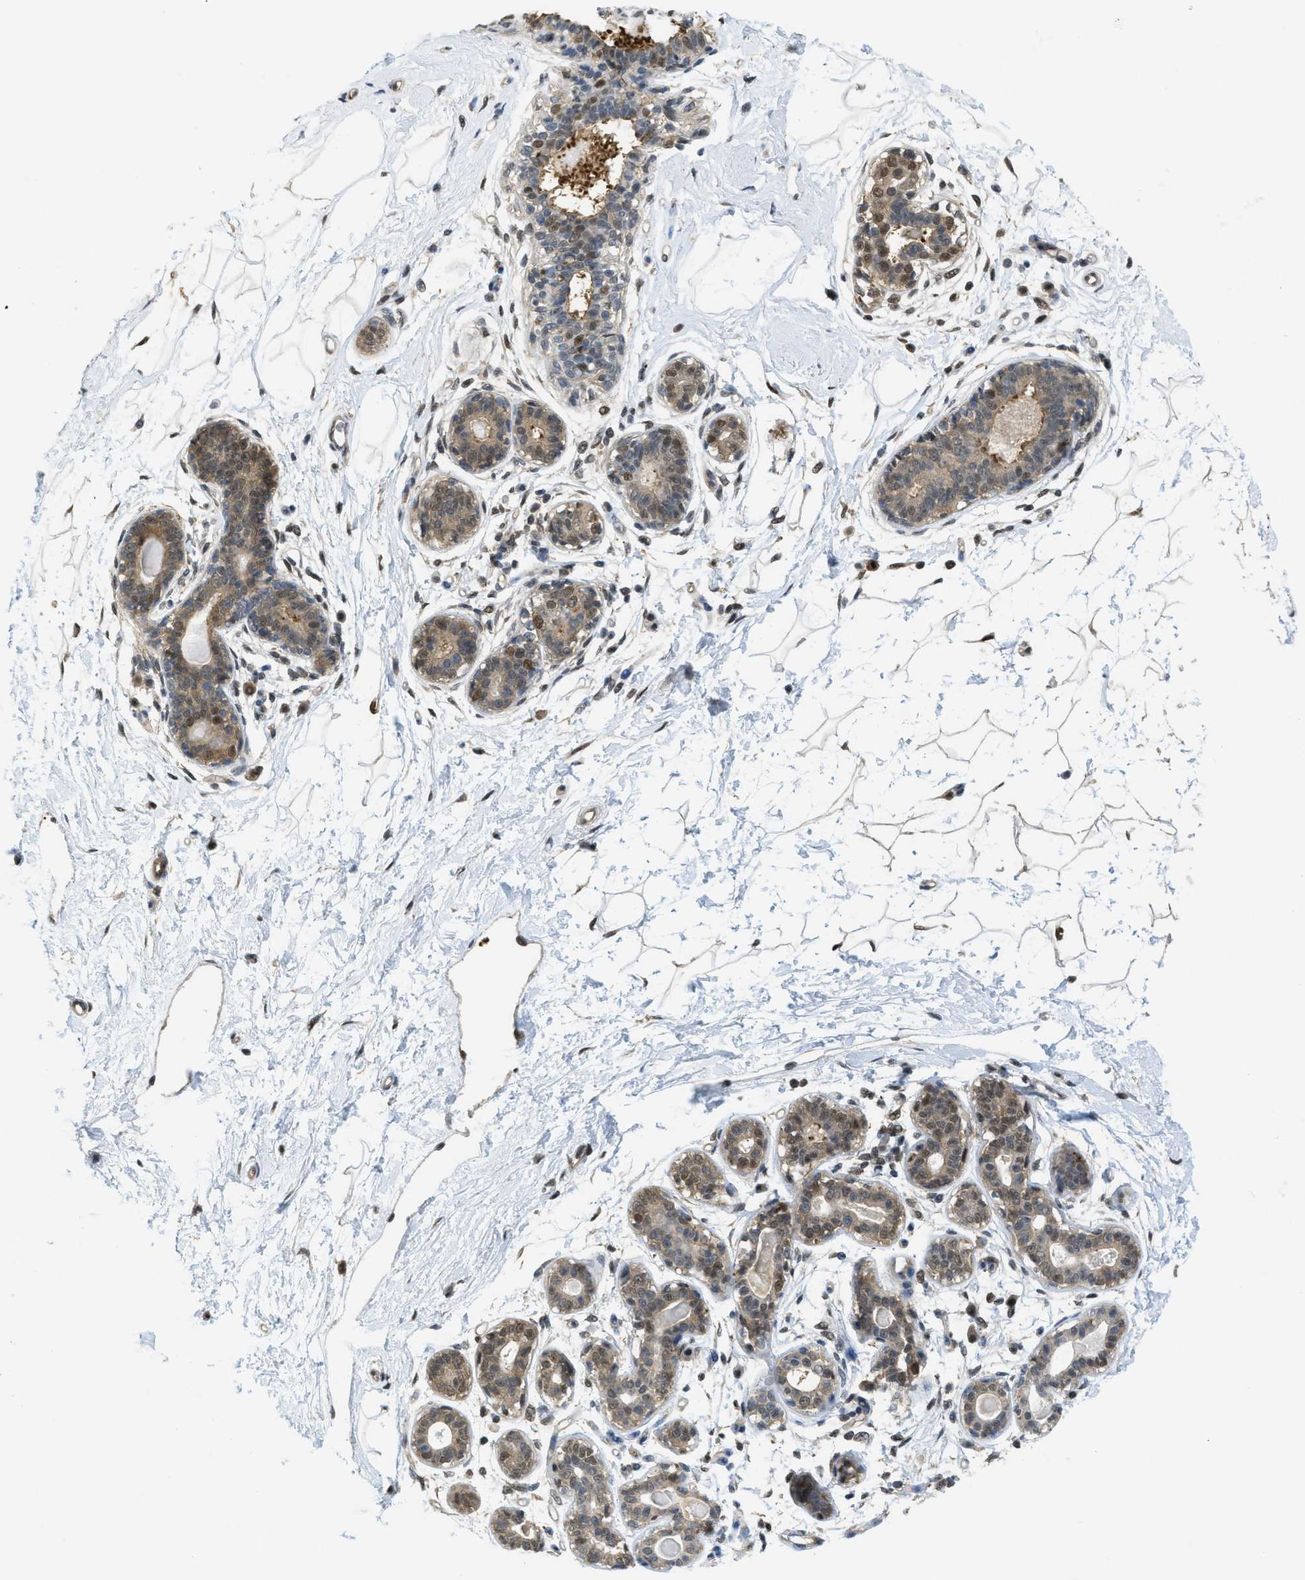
{"staining": {"intensity": "moderate", "quantity": ">75%", "location": "cytoplasmic/membranous,nuclear"}, "tissue": "breast", "cell_type": "Adipocytes", "image_type": "normal", "snomed": [{"axis": "morphology", "description": "Normal tissue, NOS"}, {"axis": "topography", "description": "Breast"}], "caption": "Human breast stained with a brown dye demonstrates moderate cytoplasmic/membranous,nuclear positive positivity in about >75% of adipocytes.", "gene": "PSMC5", "patient": {"sex": "female", "age": 45}}